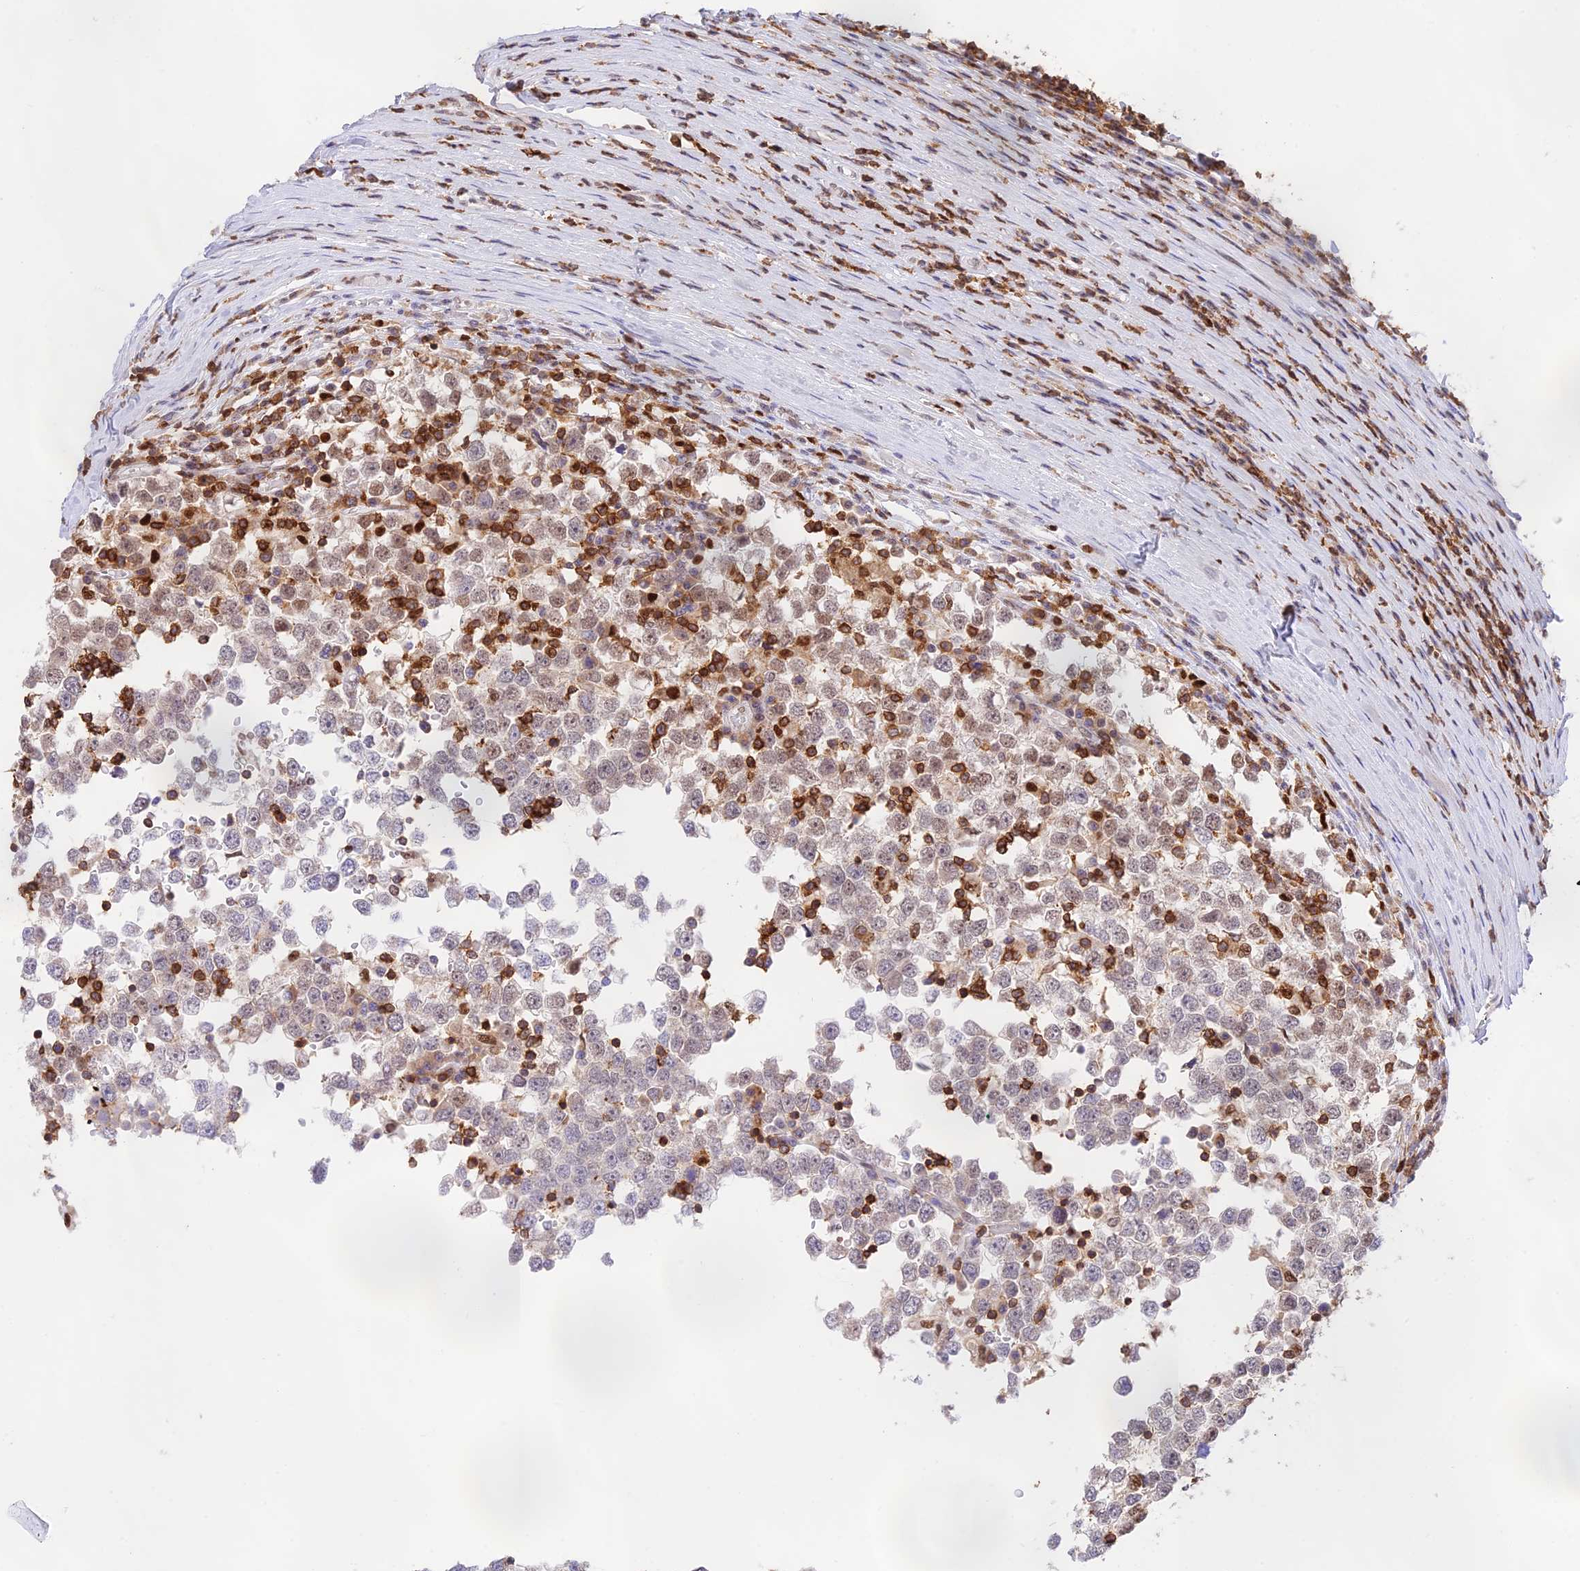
{"staining": {"intensity": "moderate", "quantity": "<25%", "location": "nuclear"}, "tissue": "testis cancer", "cell_type": "Tumor cells", "image_type": "cancer", "snomed": [{"axis": "morphology", "description": "Seminoma, NOS"}, {"axis": "topography", "description": "Testis"}], "caption": "Testis seminoma stained with DAB IHC displays low levels of moderate nuclear expression in approximately <25% of tumor cells. (Stains: DAB (3,3'-diaminobenzidine) in brown, nuclei in blue, Microscopy: brightfield microscopy at high magnification).", "gene": "DENND1C", "patient": {"sex": "male", "age": 65}}